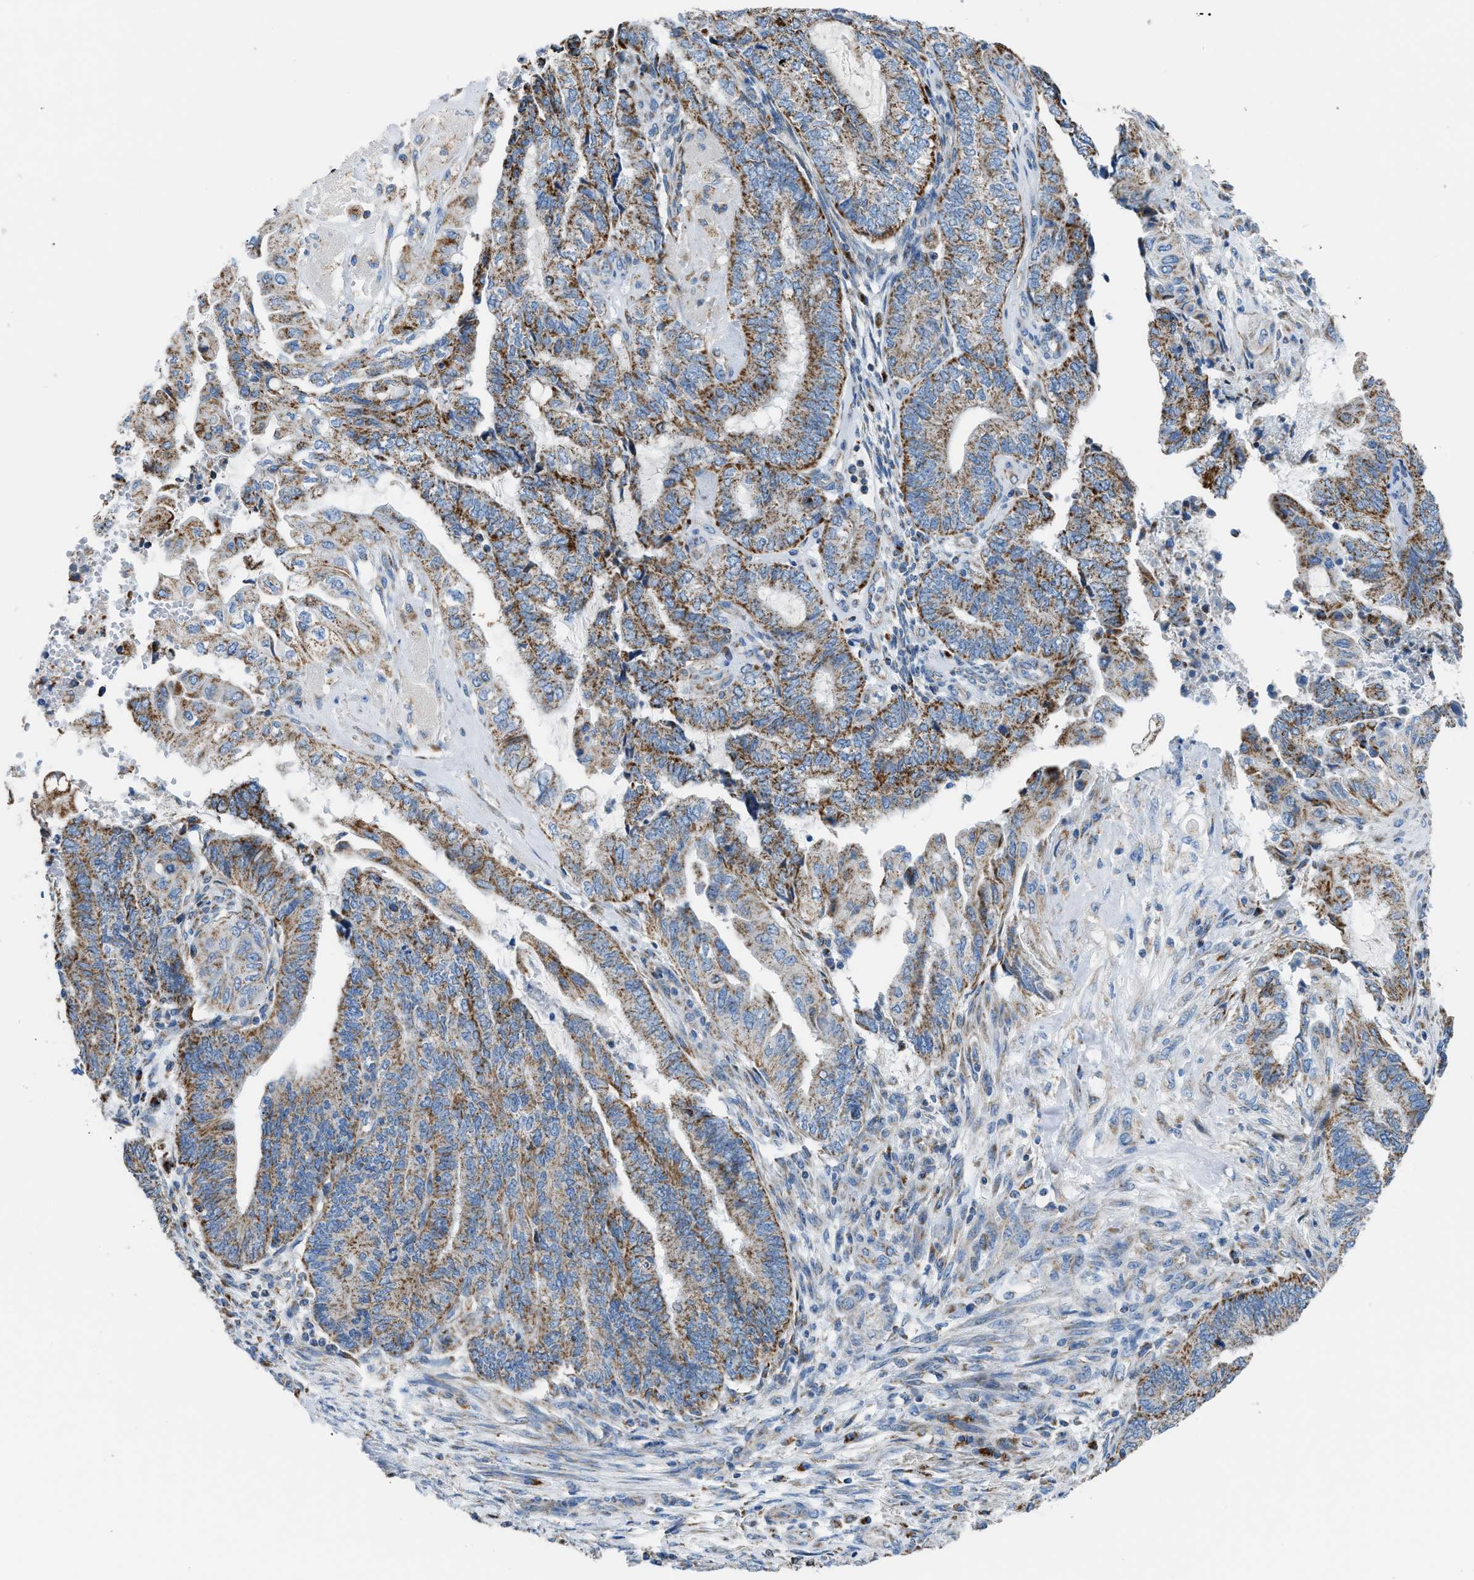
{"staining": {"intensity": "strong", "quantity": ">75%", "location": "cytoplasmic/membranous"}, "tissue": "endometrial cancer", "cell_type": "Tumor cells", "image_type": "cancer", "snomed": [{"axis": "morphology", "description": "Adenocarcinoma, NOS"}, {"axis": "topography", "description": "Uterus"}, {"axis": "topography", "description": "Endometrium"}], "caption": "The image reveals a brown stain indicating the presence of a protein in the cytoplasmic/membranous of tumor cells in endometrial adenocarcinoma.", "gene": "ETFB", "patient": {"sex": "female", "age": 70}}